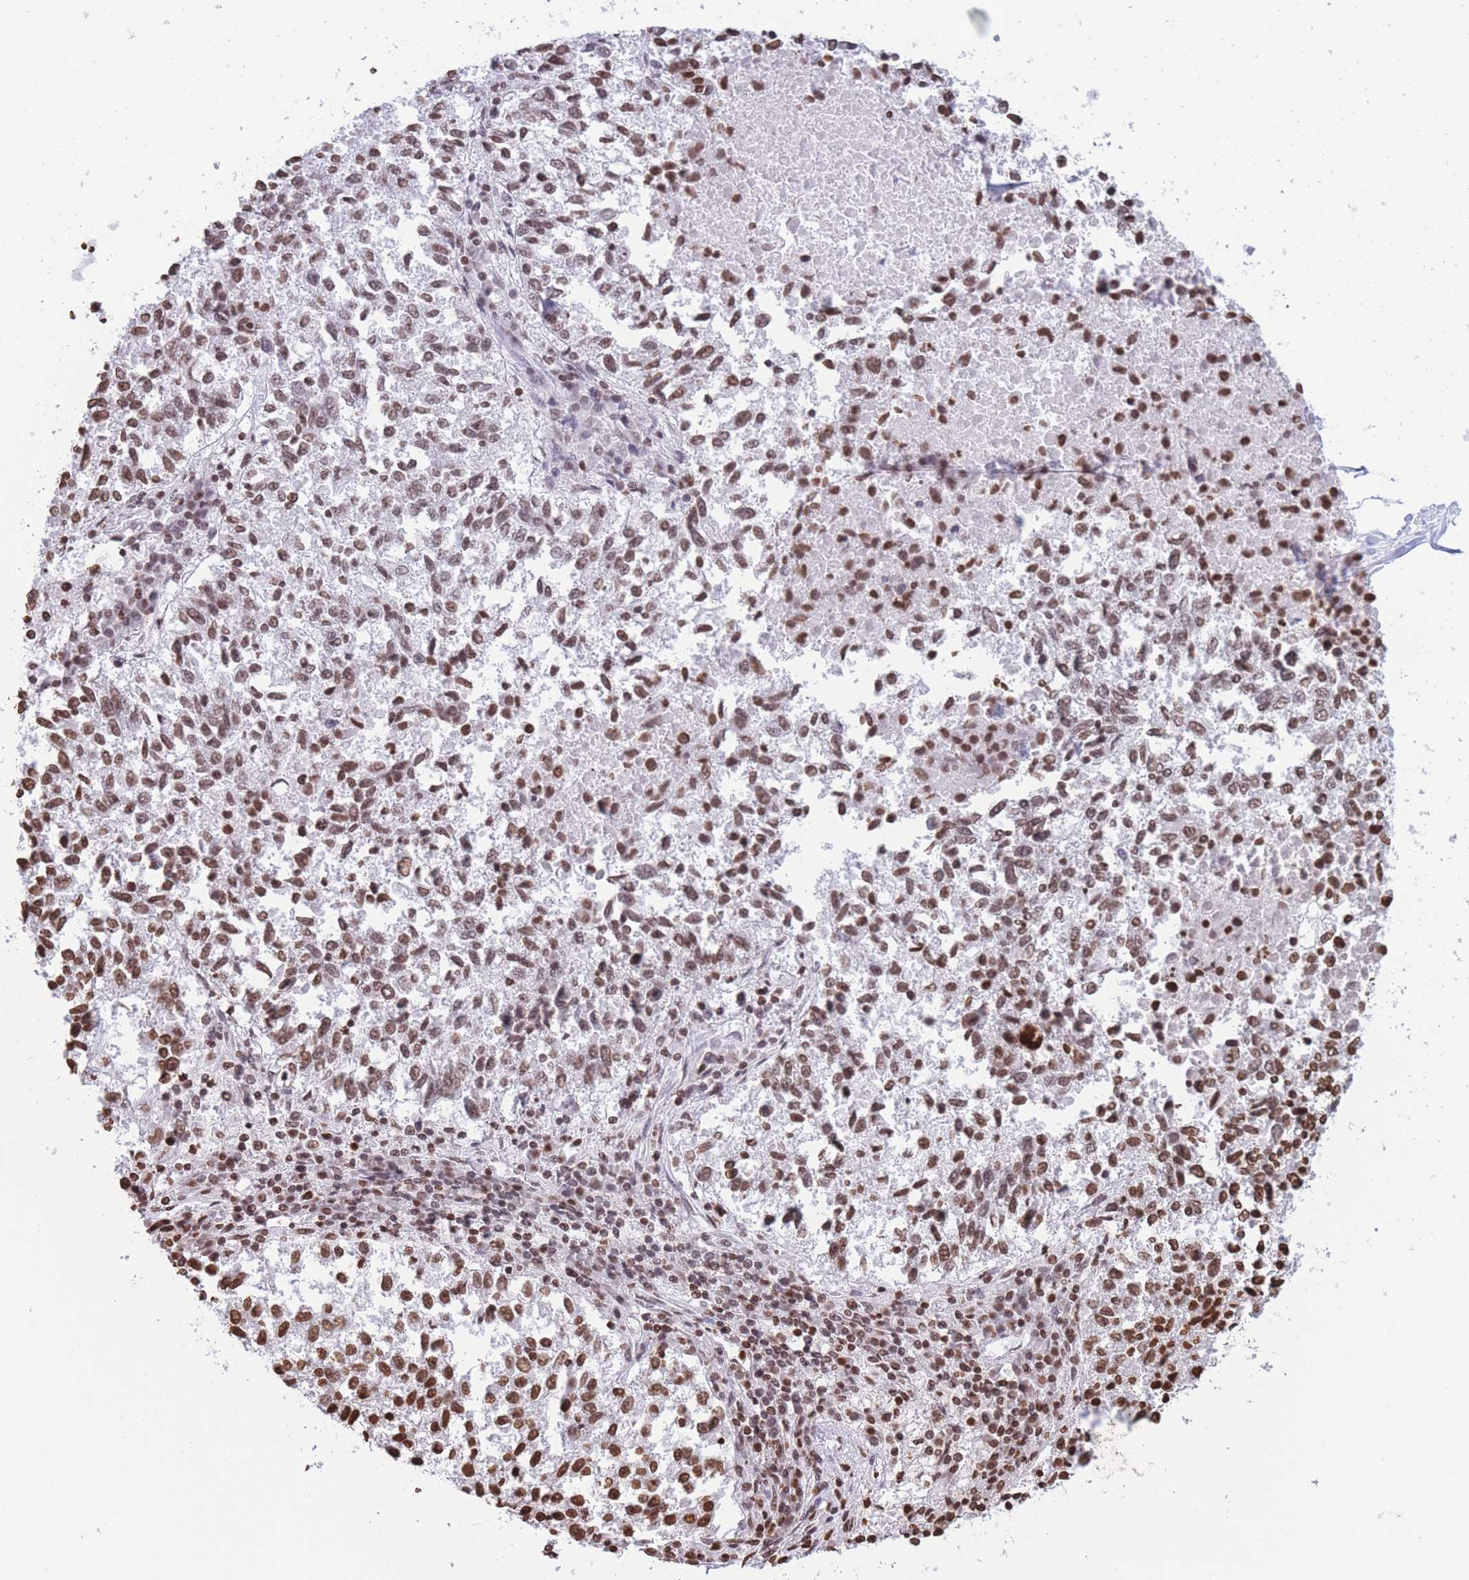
{"staining": {"intensity": "moderate", "quantity": ">75%", "location": "nuclear"}, "tissue": "lung cancer", "cell_type": "Tumor cells", "image_type": "cancer", "snomed": [{"axis": "morphology", "description": "Squamous cell carcinoma, NOS"}, {"axis": "topography", "description": "Lung"}], "caption": "Immunohistochemistry (IHC) staining of lung cancer, which reveals medium levels of moderate nuclear positivity in approximately >75% of tumor cells indicating moderate nuclear protein positivity. The staining was performed using DAB (brown) for protein detection and nuclei were counterstained in hematoxylin (blue).", "gene": "H2BC11", "patient": {"sex": "male", "age": 73}}